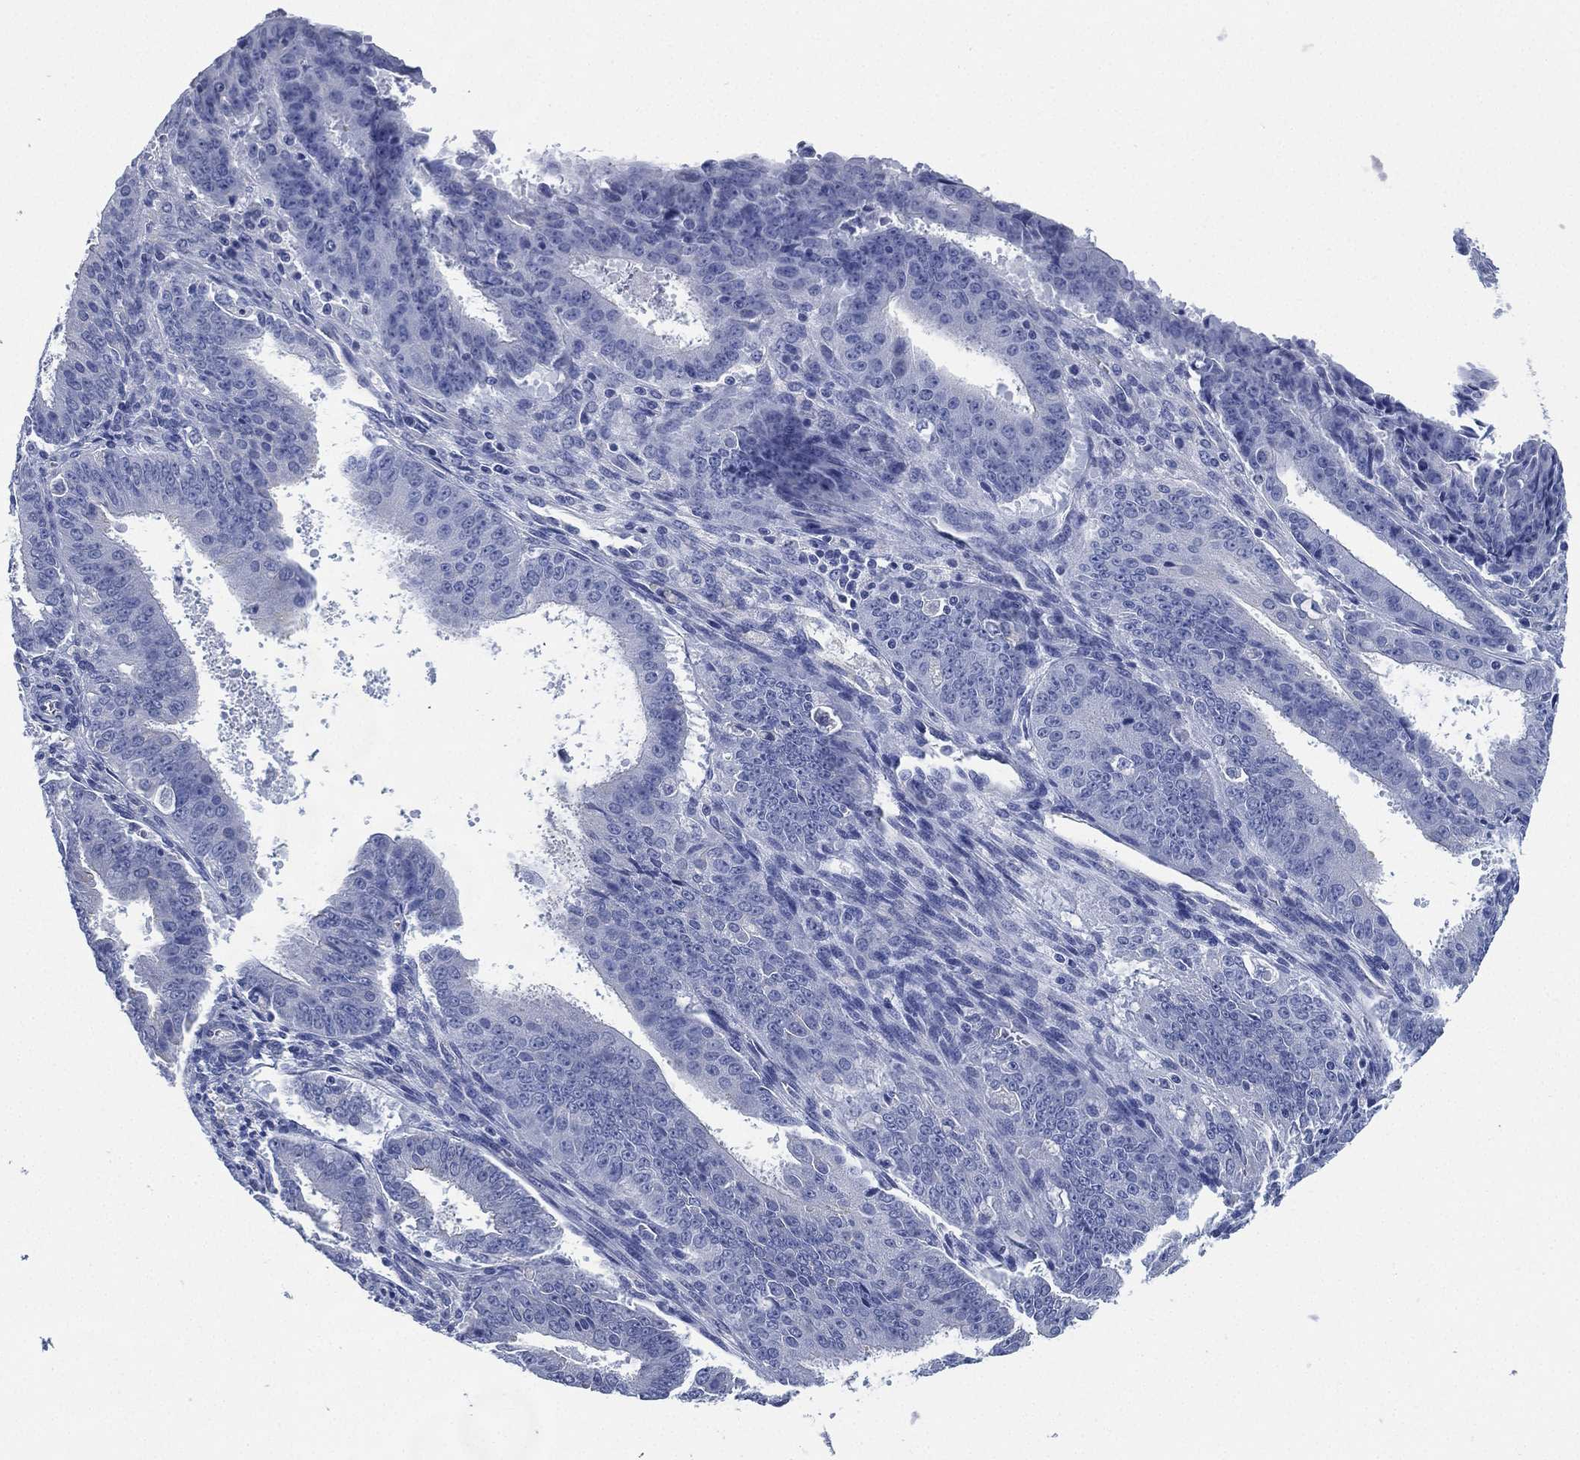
{"staining": {"intensity": "negative", "quantity": "none", "location": "none"}, "tissue": "ovarian cancer", "cell_type": "Tumor cells", "image_type": "cancer", "snomed": [{"axis": "morphology", "description": "Carcinoma, endometroid"}, {"axis": "topography", "description": "Ovary"}], "caption": "Human endometroid carcinoma (ovarian) stained for a protein using IHC reveals no positivity in tumor cells.", "gene": "CCDC70", "patient": {"sex": "female", "age": 42}}